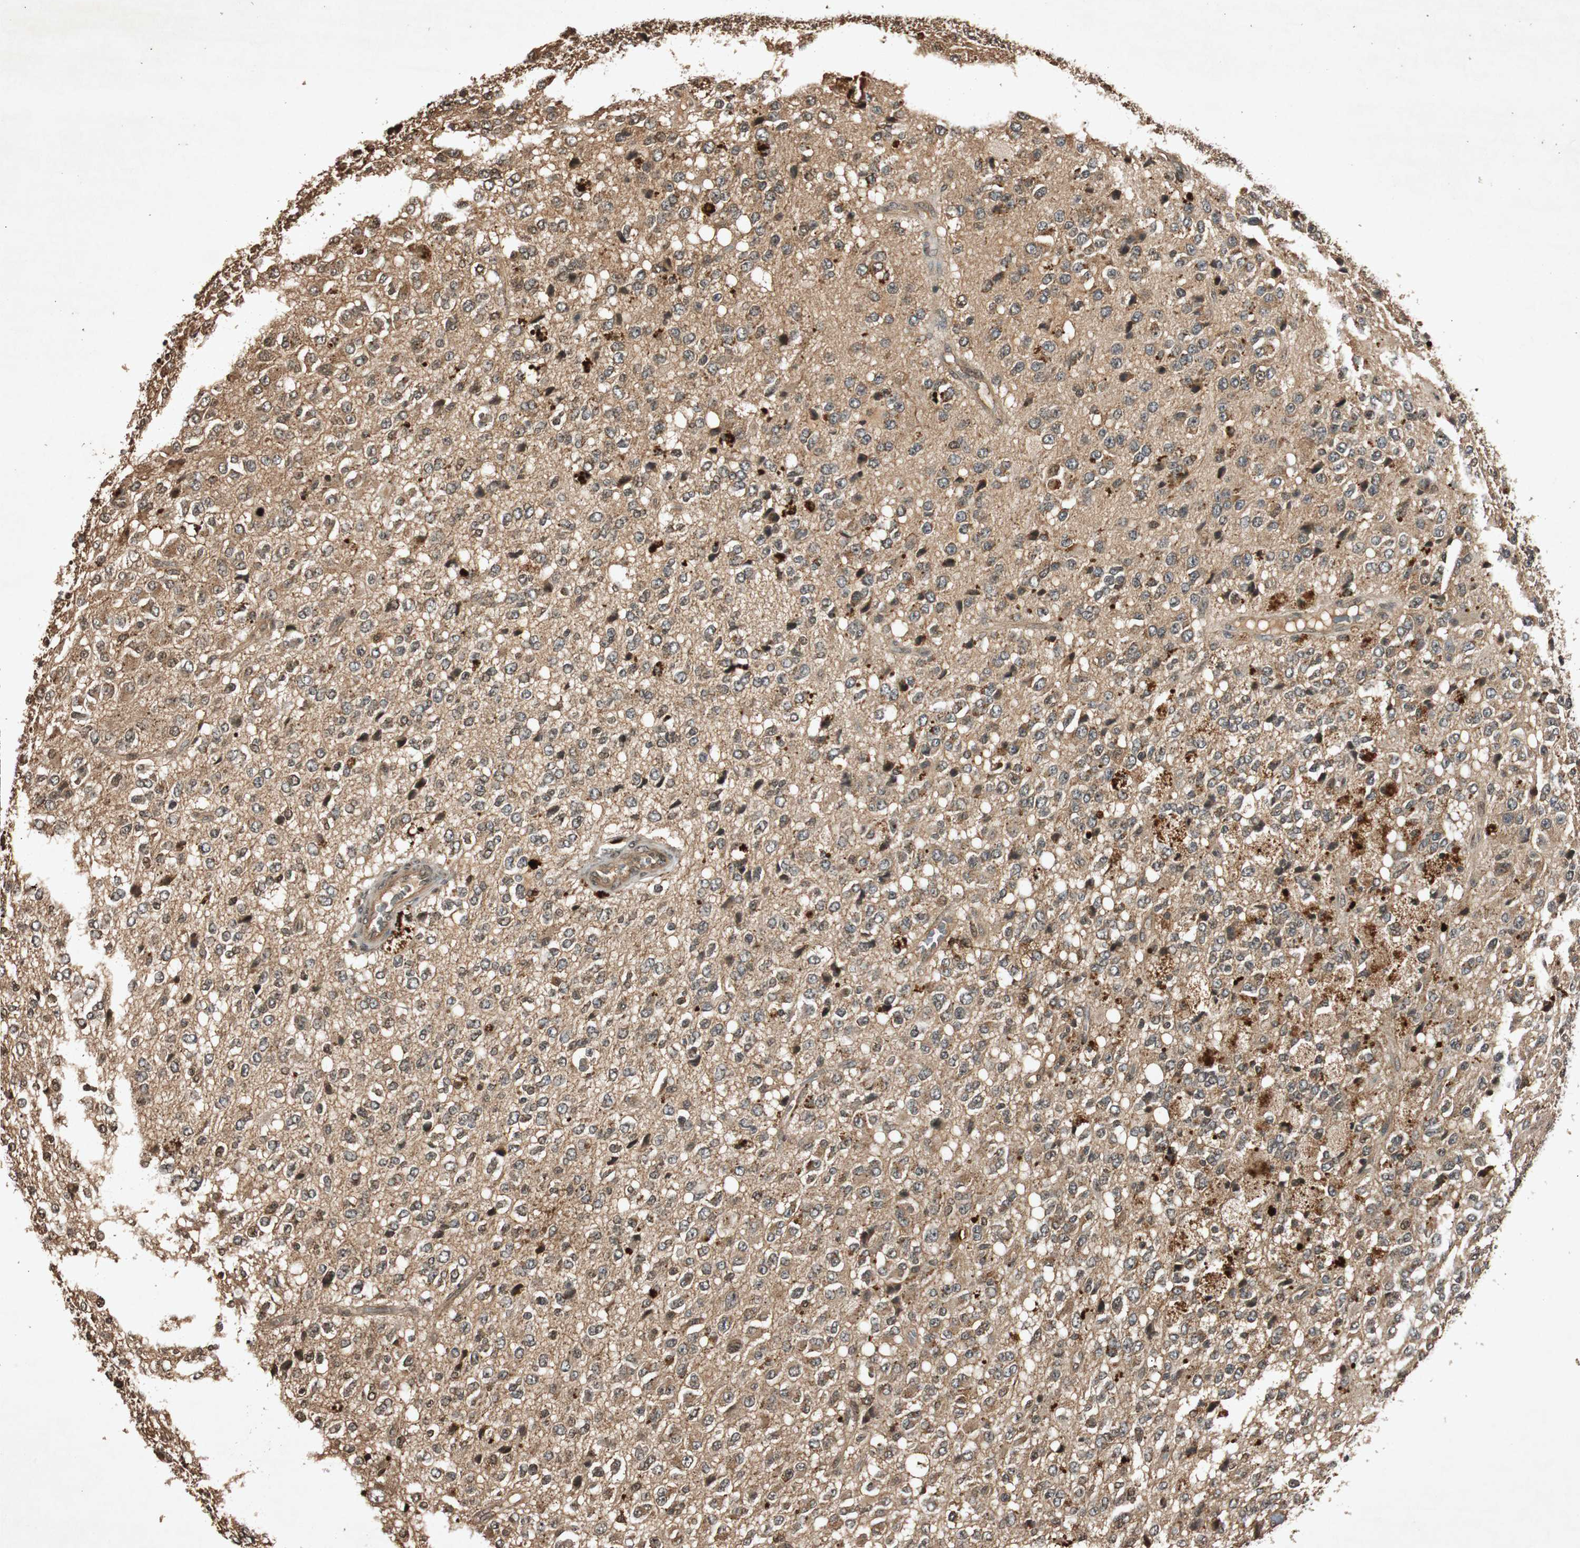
{"staining": {"intensity": "moderate", "quantity": "<25%", "location": "nuclear"}, "tissue": "glioma", "cell_type": "Tumor cells", "image_type": "cancer", "snomed": [{"axis": "morphology", "description": "Glioma, malignant, High grade"}, {"axis": "topography", "description": "pancreas cauda"}], "caption": "IHC micrograph of neoplastic tissue: human malignant high-grade glioma stained using immunohistochemistry (IHC) shows low levels of moderate protein expression localized specifically in the nuclear of tumor cells, appearing as a nuclear brown color.", "gene": "SLIT2", "patient": {"sex": "male", "age": 60}}